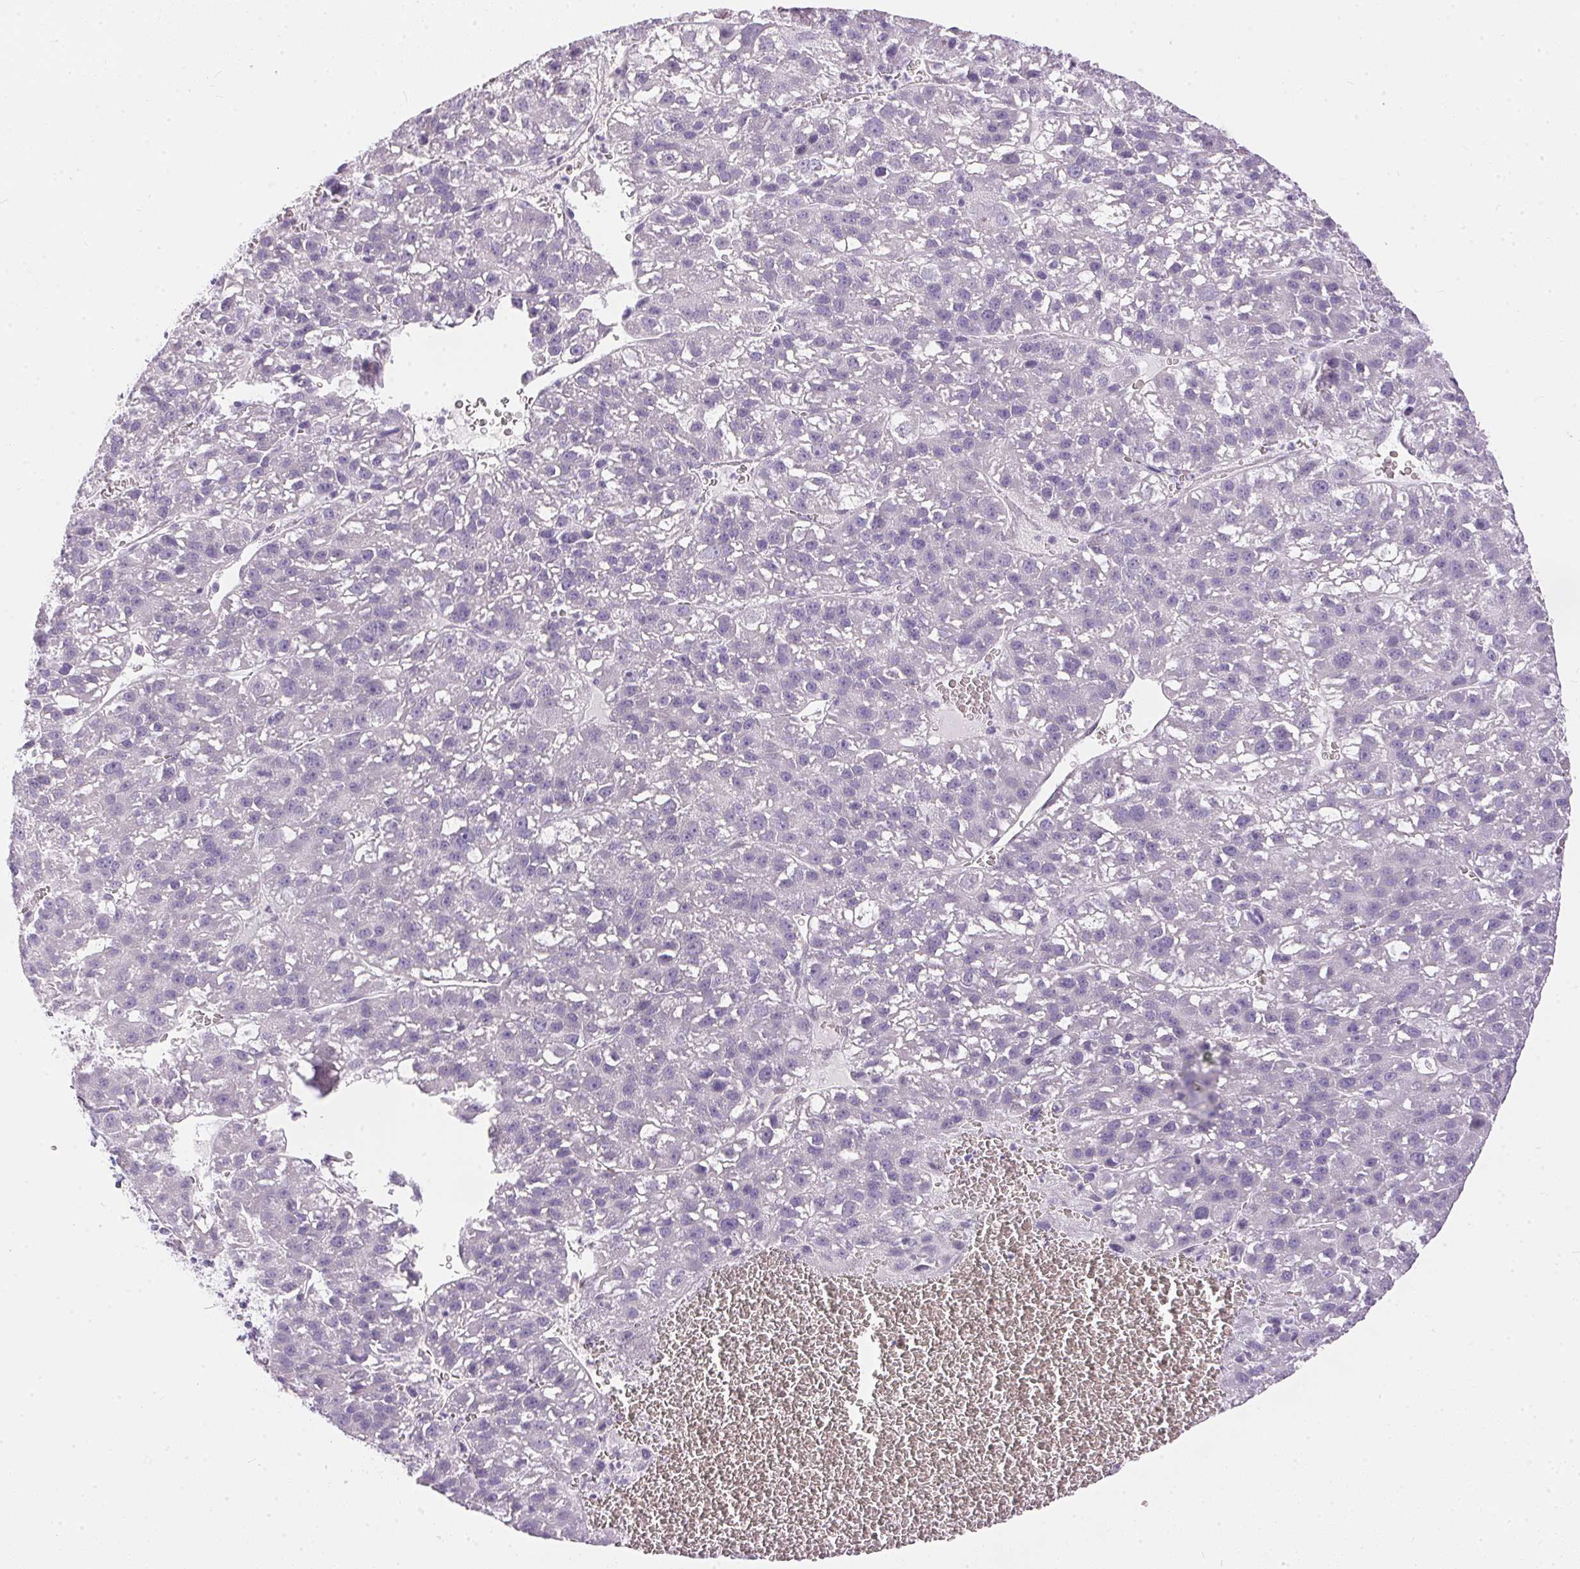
{"staining": {"intensity": "negative", "quantity": "none", "location": "none"}, "tissue": "liver cancer", "cell_type": "Tumor cells", "image_type": "cancer", "snomed": [{"axis": "morphology", "description": "Carcinoma, Hepatocellular, NOS"}, {"axis": "topography", "description": "Liver"}], "caption": "The histopathology image exhibits no significant positivity in tumor cells of hepatocellular carcinoma (liver).", "gene": "GBP6", "patient": {"sex": "female", "age": 70}}